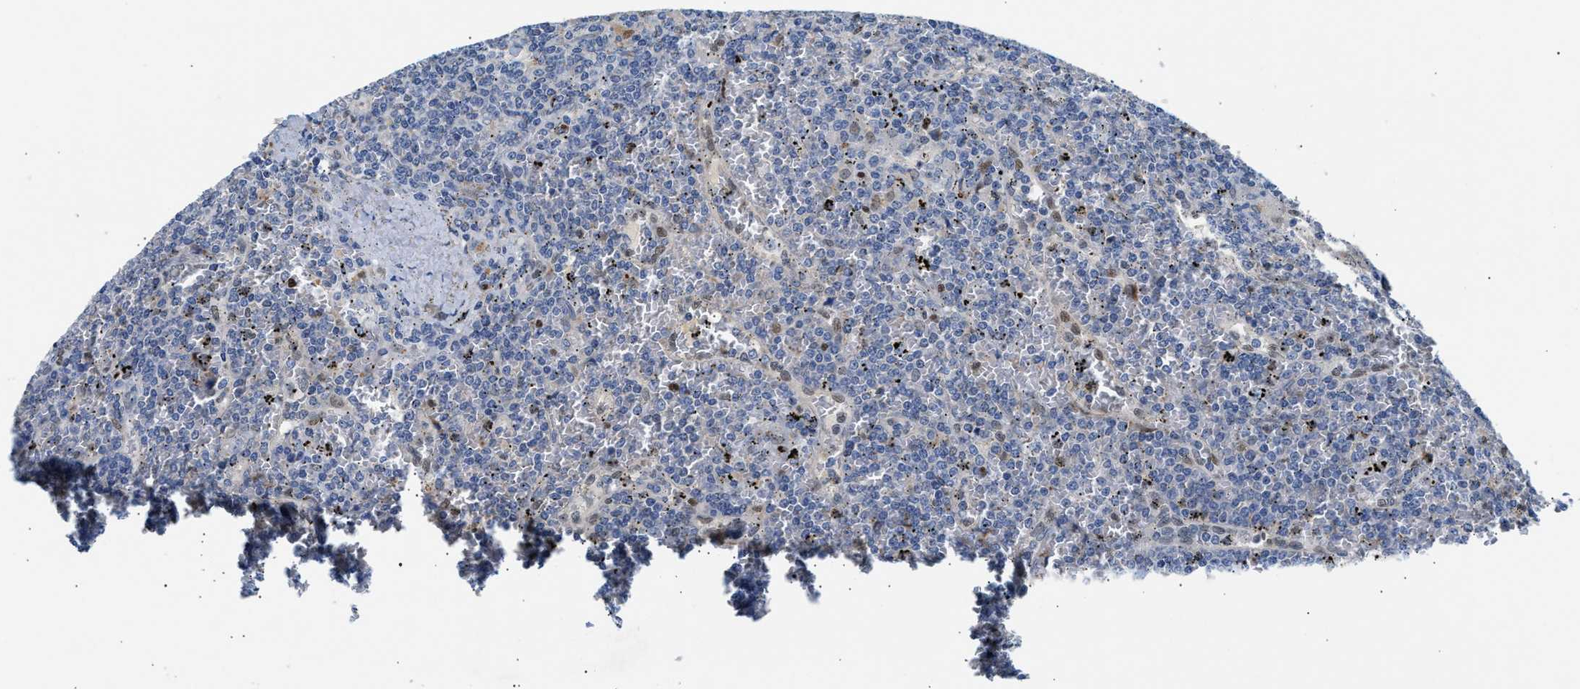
{"staining": {"intensity": "negative", "quantity": "none", "location": "none"}, "tissue": "lymphoma", "cell_type": "Tumor cells", "image_type": "cancer", "snomed": [{"axis": "morphology", "description": "Malignant lymphoma, non-Hodgkin's type, Low grade"}, {"axis": "topography", "description": "Spleen"}], "caption": "This photomicrograph is of lymphoma stained with immunohistochemistry to label a protein in brown with the nuclei are counter-stained blue. There is no expression in tumor cells. The staining is performed using DAB brown chromogen with nuclei counter-stained in using hematoxylin.", "gene": "PPM1L", "patient": {"sex": "female", "age": 19}}